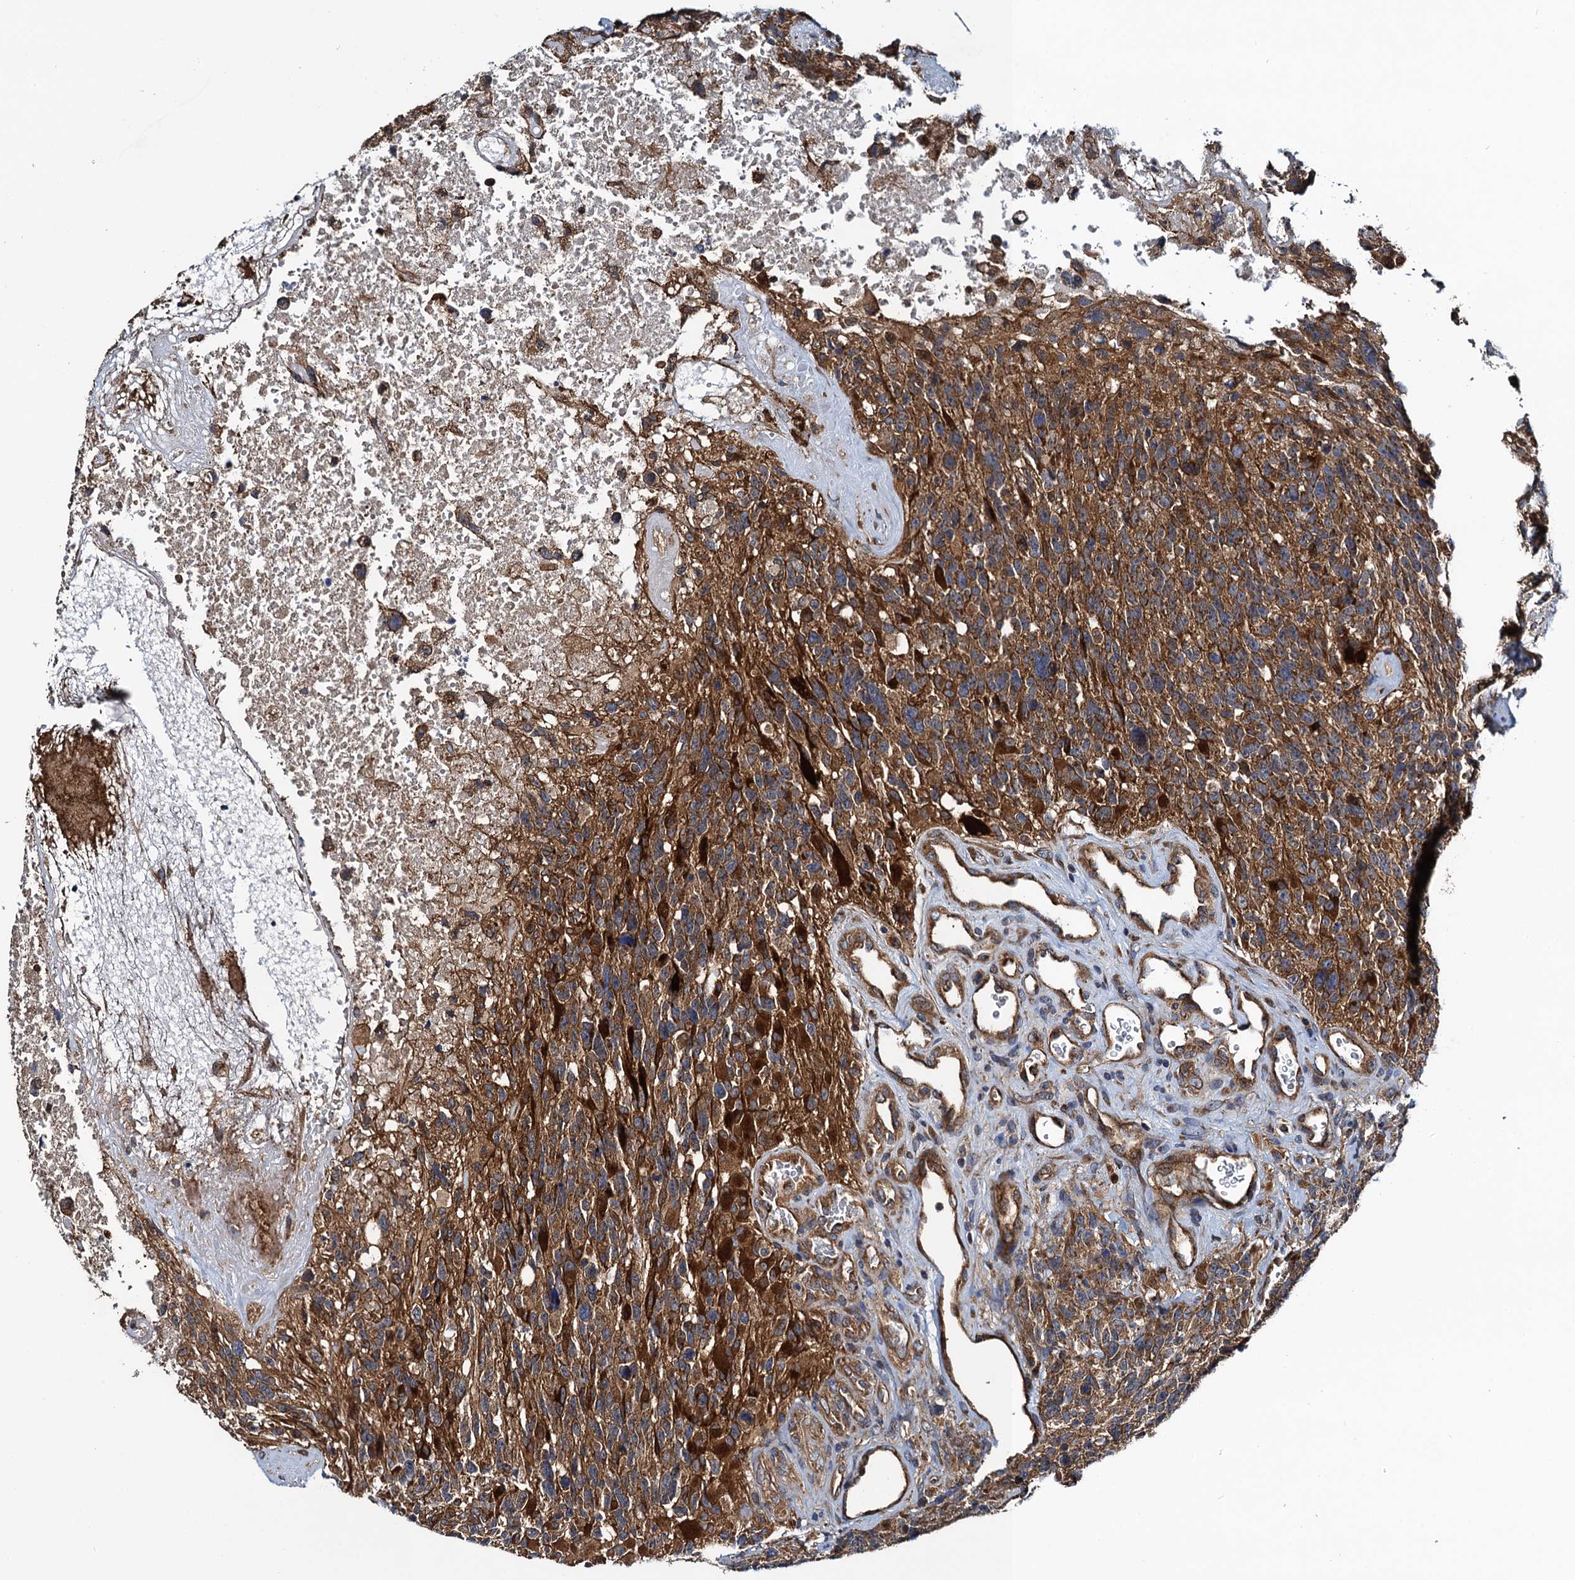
{"staining": {"intensity": "moderate", "quantity": ">75%", "location": "cytoplasmic/membranous"}, "tissue": "glioma", "cell_type": "Tumor cells", "image_type": "cancer", "snomed": [{"axis": "morphology", "description": "Glioma, malignant, High grade"}, {"axis": "topography", "description": "Brain"}], "caption": "Immunohistochemical staining of malignant glioma (high-grade) reveals moderate cytoplasmic/membranous protein staining in about >75% of tumor cells.", "gene": "NEK1", "patient": {"sex": "male", "age": 76}}